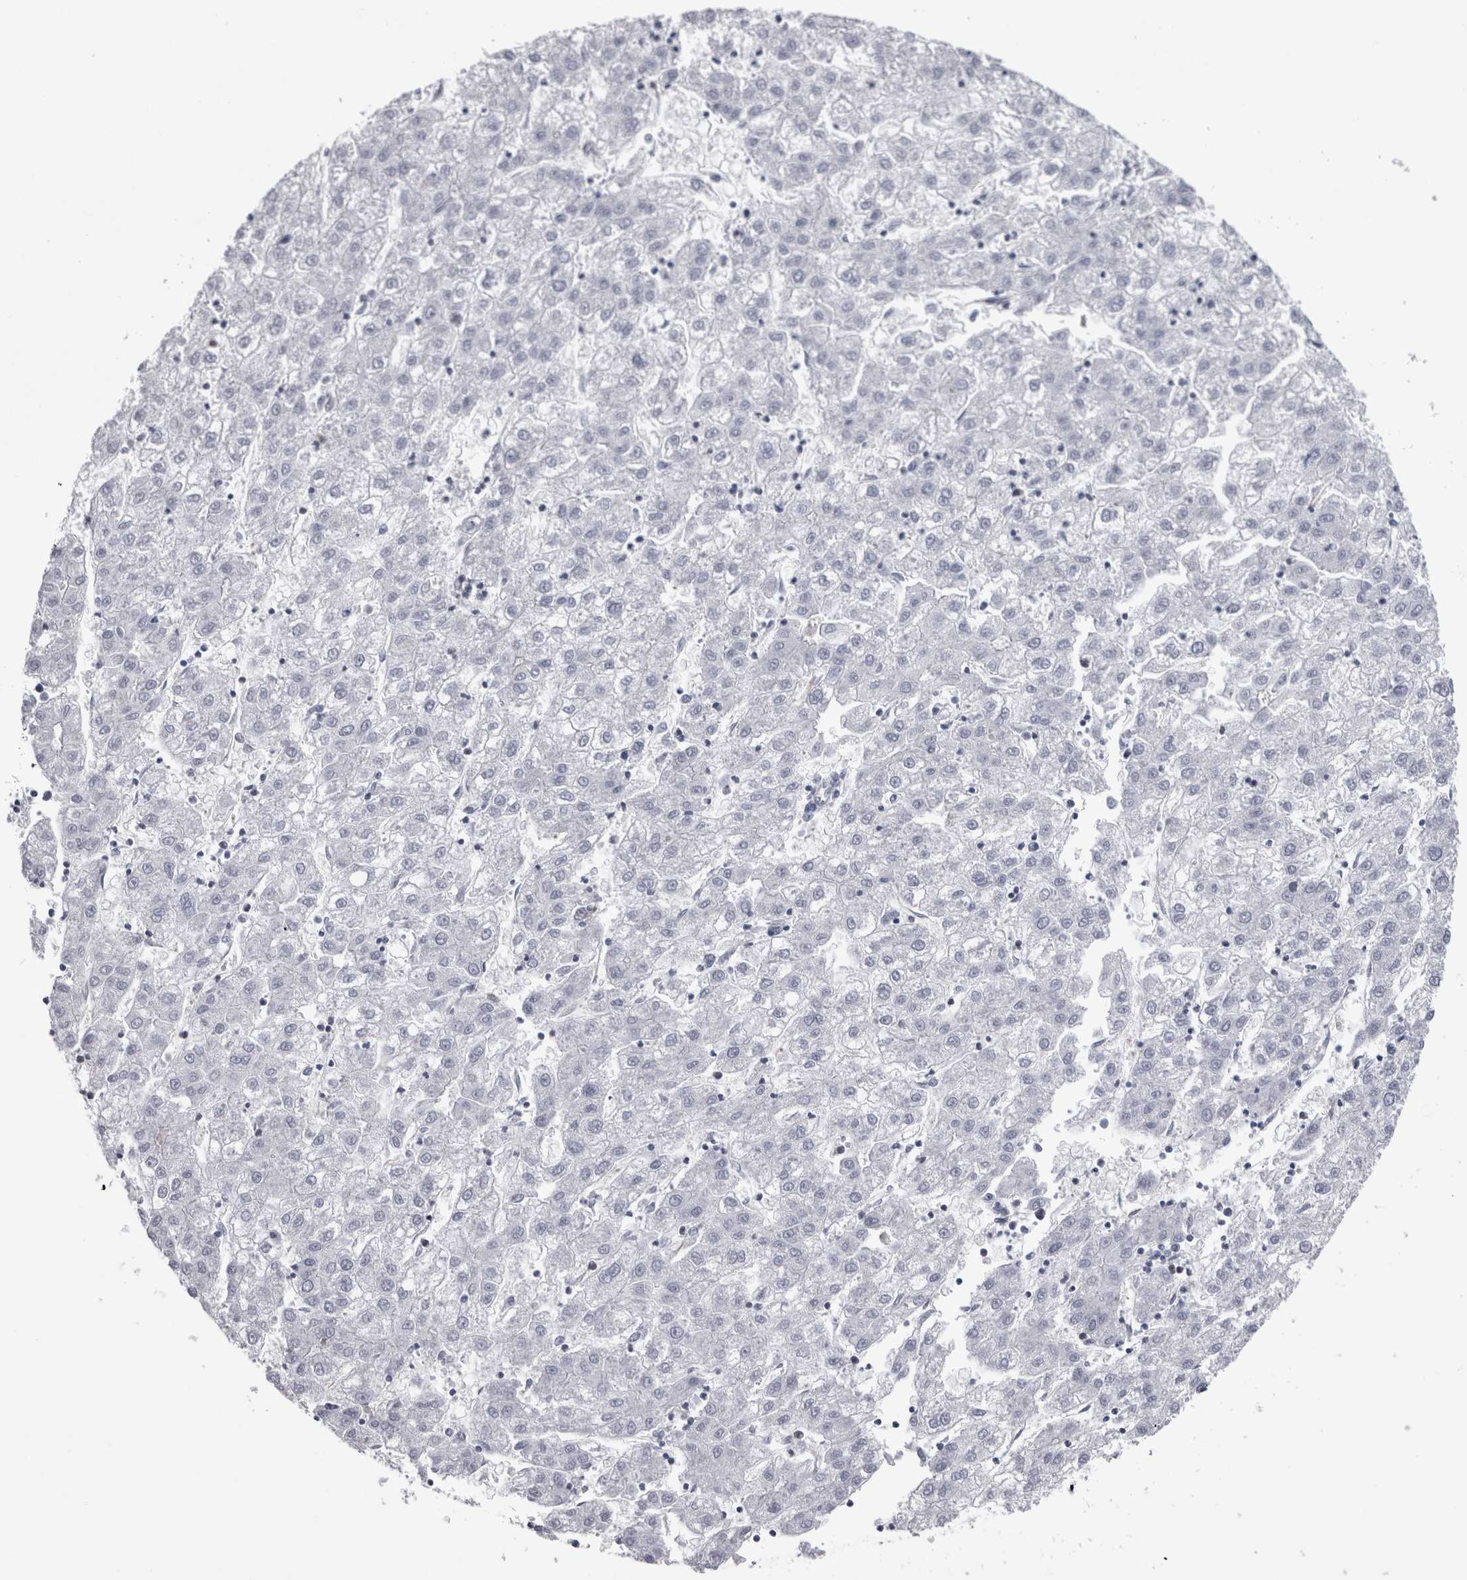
{"staining": {"intensity": "negative", "quantity": "none", "location": "none"}, "tissue": "liver cancer", "cell_type": "Tumor cells", "image_type": "cancer", "snomed": [{"axis": "morphology", "description": "Carcinoma, Hepatocellular, NOS"}, {"axis": "topography", "description": "Liver"}], "caption": "Immunohistochemical staining of human liver cancer (hepatocellular carcinoma) demonstrates no significant expression in tumor cells.", "gene": "ACOT7", "patient": {"sex": "male", "age": 72}}